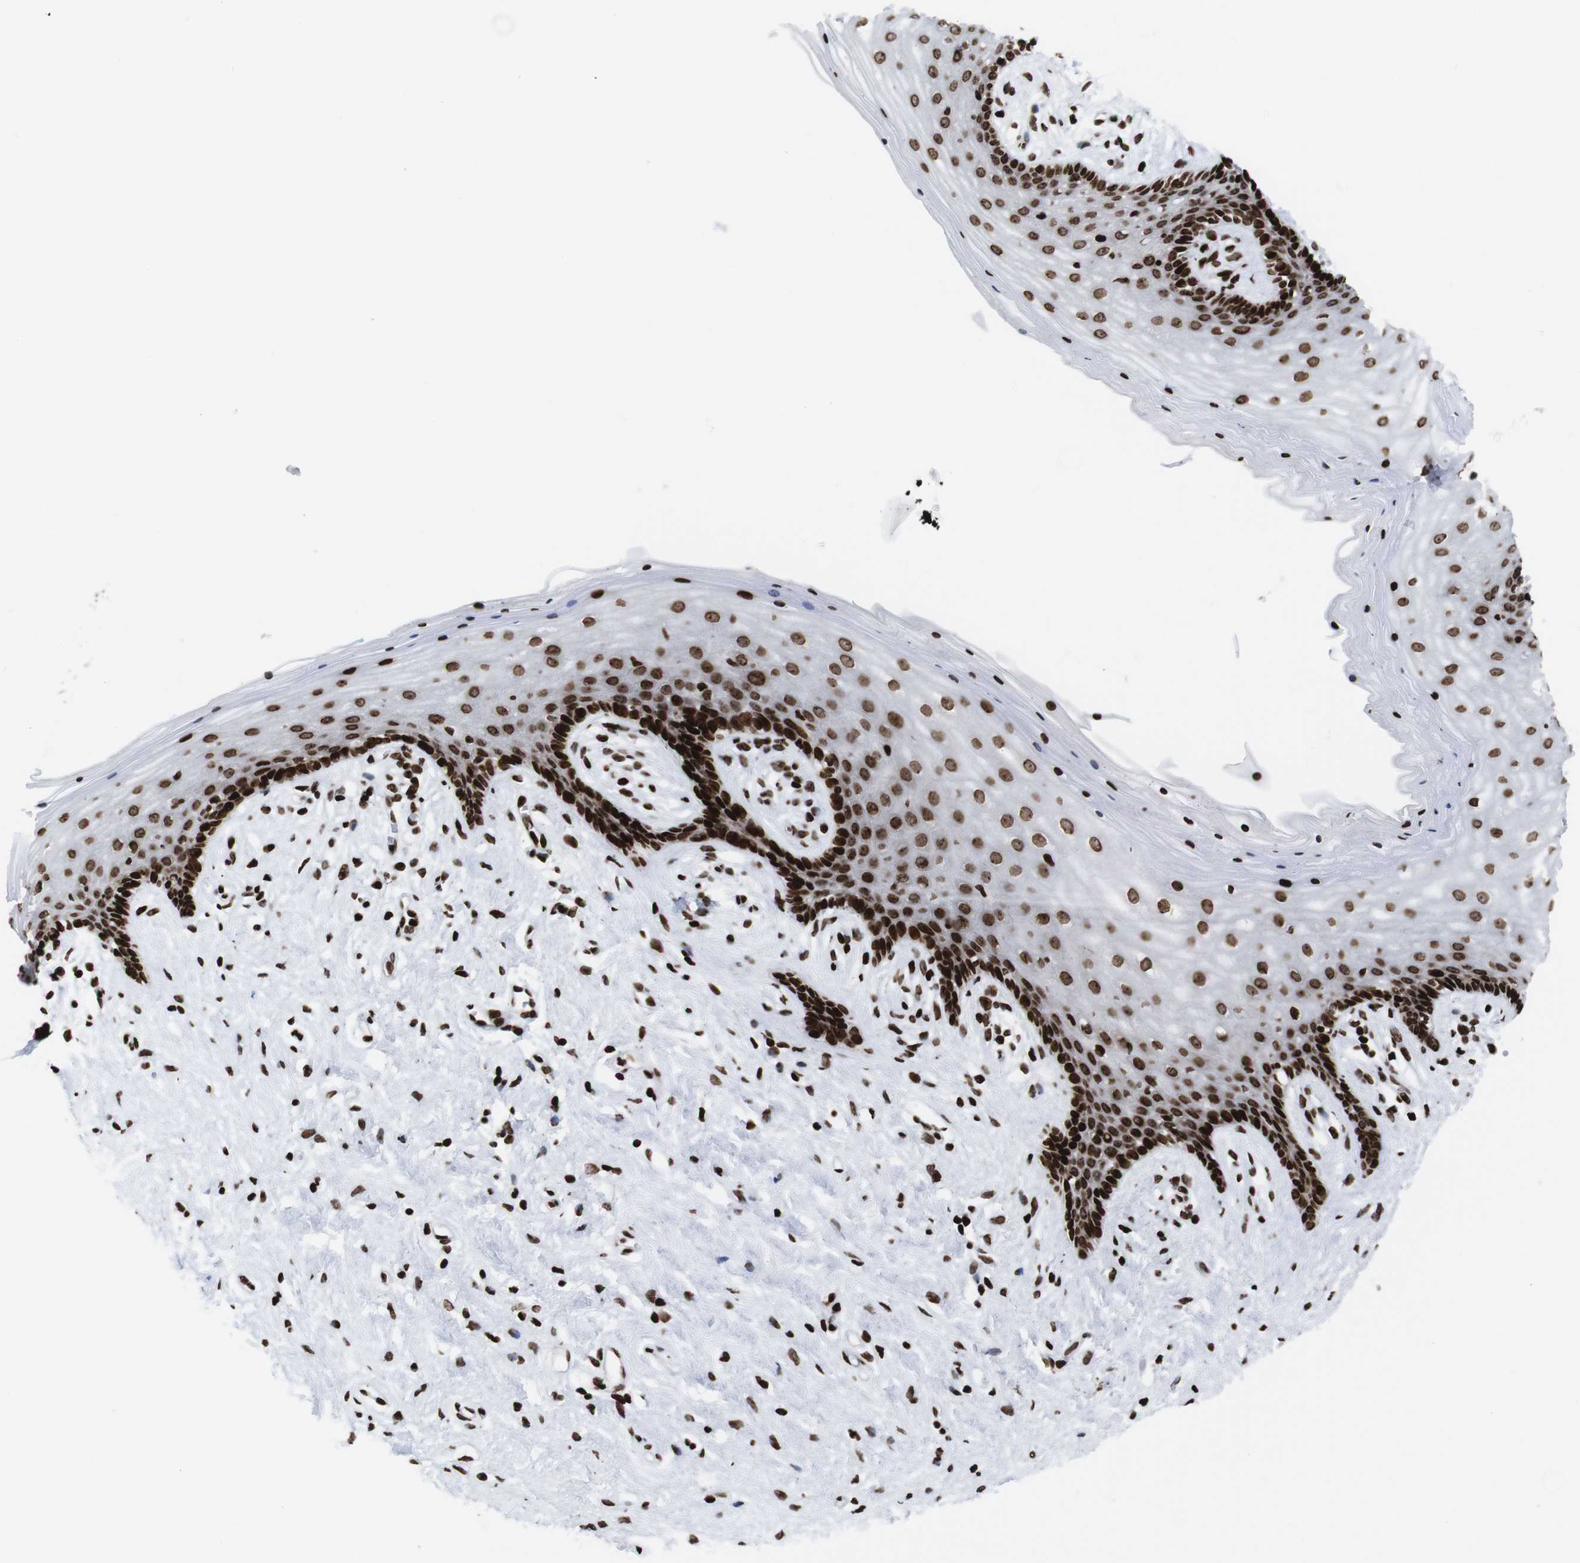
{"staining": {"intensity": "strong", "quantity": ">75%", "location": "nuclear"}, "tissue": "vagina", "cell_type": "Squamous epithelial cells", "image_type": "normal", "snomed": [{"axis": "morphology", "description": "Normal tissue, NOS"}, {"axis": "topography", "description": "Vagina"}], "caption": "This photomicrograph displays IHC staining of benign human vagina, with high strong nuclear positivity in about >75% of squamous epithelial cells.", "gene": "H1", "patient": {"sex": "female", "age": 44}}